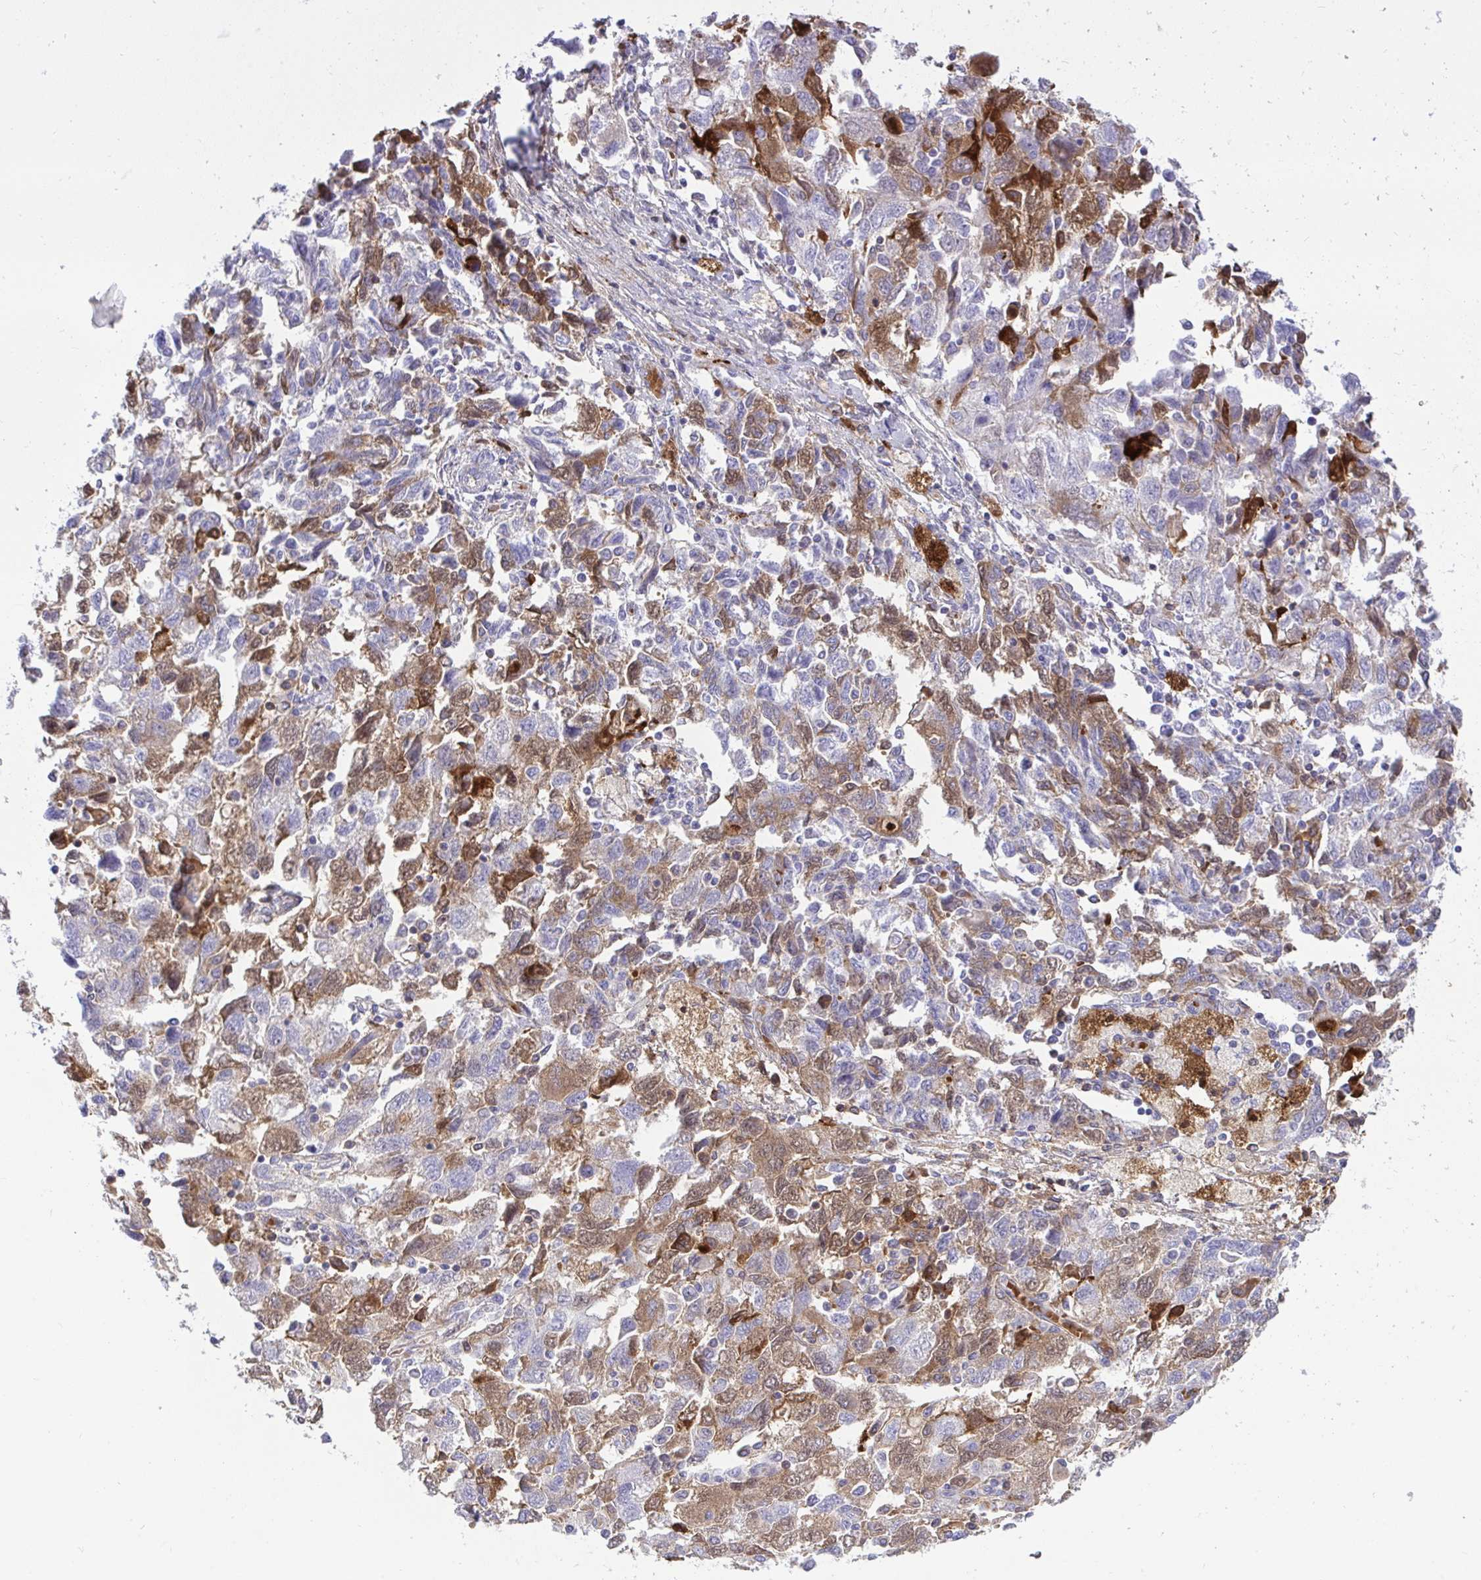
{"staining": {"intensity": "moderate", "quantity": "25%-75%", "location": "cytoplasmic/membranous"}, "tissue": "ovarian cancer", "cell_type": "Tumor cells", "image_type": "cancer", "snomed": [{"axis": "morphology", "description": "Carcinoma, NOS"}, {"axis": "morphology", "description": "Cystadenocarcinoma, serous, NOS"}, {"axis": "topography", "description": "Ovary"}], "caption": "Brown immunohistochemical staining in ovarian cancer reveals moderate cytoplasmic/membranous positivity in approximately 25%-75% of tumor cells.", "gene": "F2", "patient": {"sex": "female", "age": 69}}